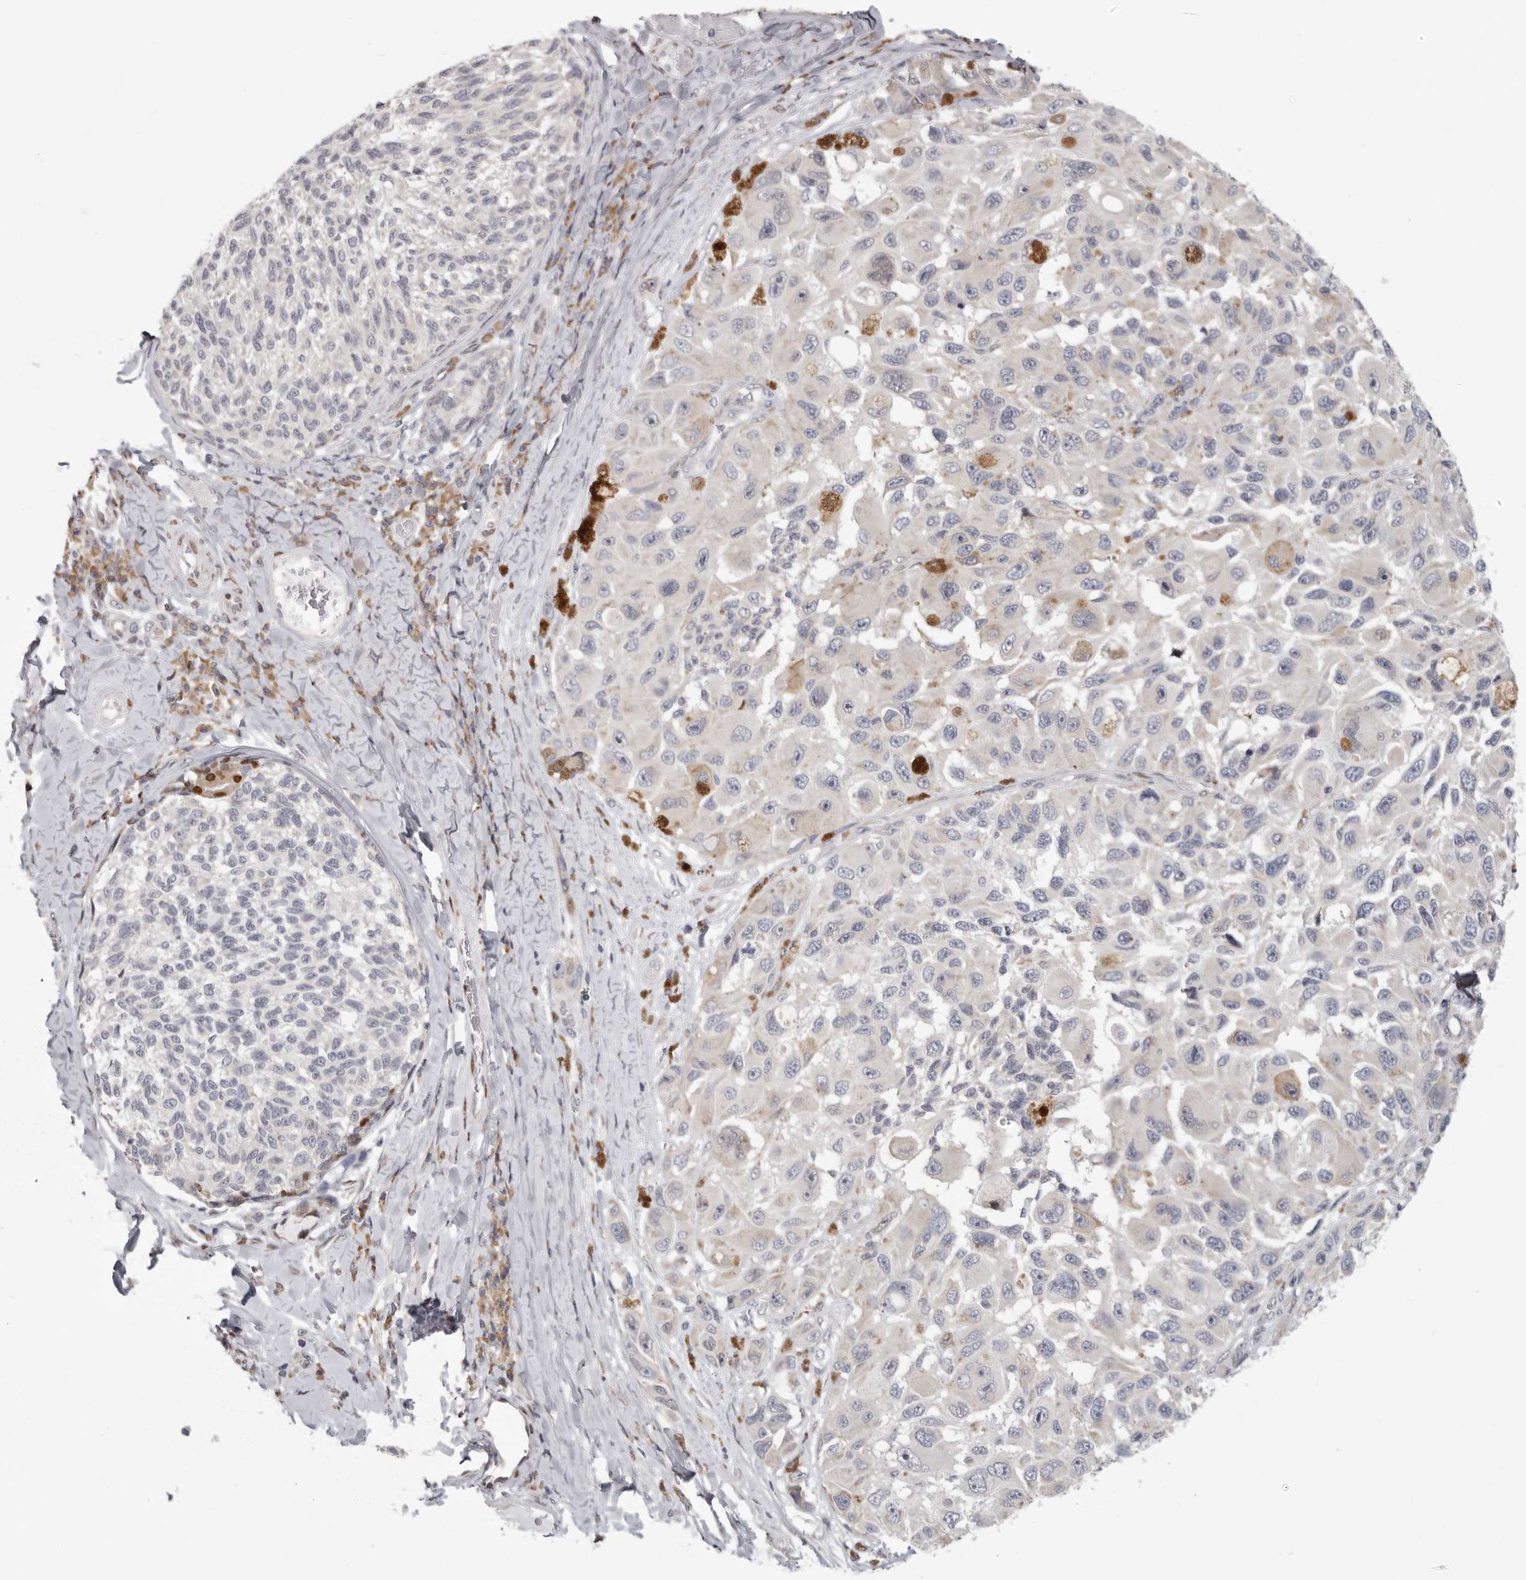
{"staining": {"intensity": "moderate", "quantity": "<25%", "location": "cytoplasmic/membranous,nuclear"}, "tissue": "melanoma", "cell_type": "Tumor cells", "image_type": "cancer", "snomed": [{"axis": "morphology", "description": "Malignant melanoma, NOS"}, {"axis": "topography", "description": "Skin"}], "caption": "Immunohistochemical staining of melanoma reveals moderate cytoplasmic/membranous and nuclear protein staining in about <25% of tumor cells.", "gene": "SRP19", "patient": {"sex": "female", "age": 73}}